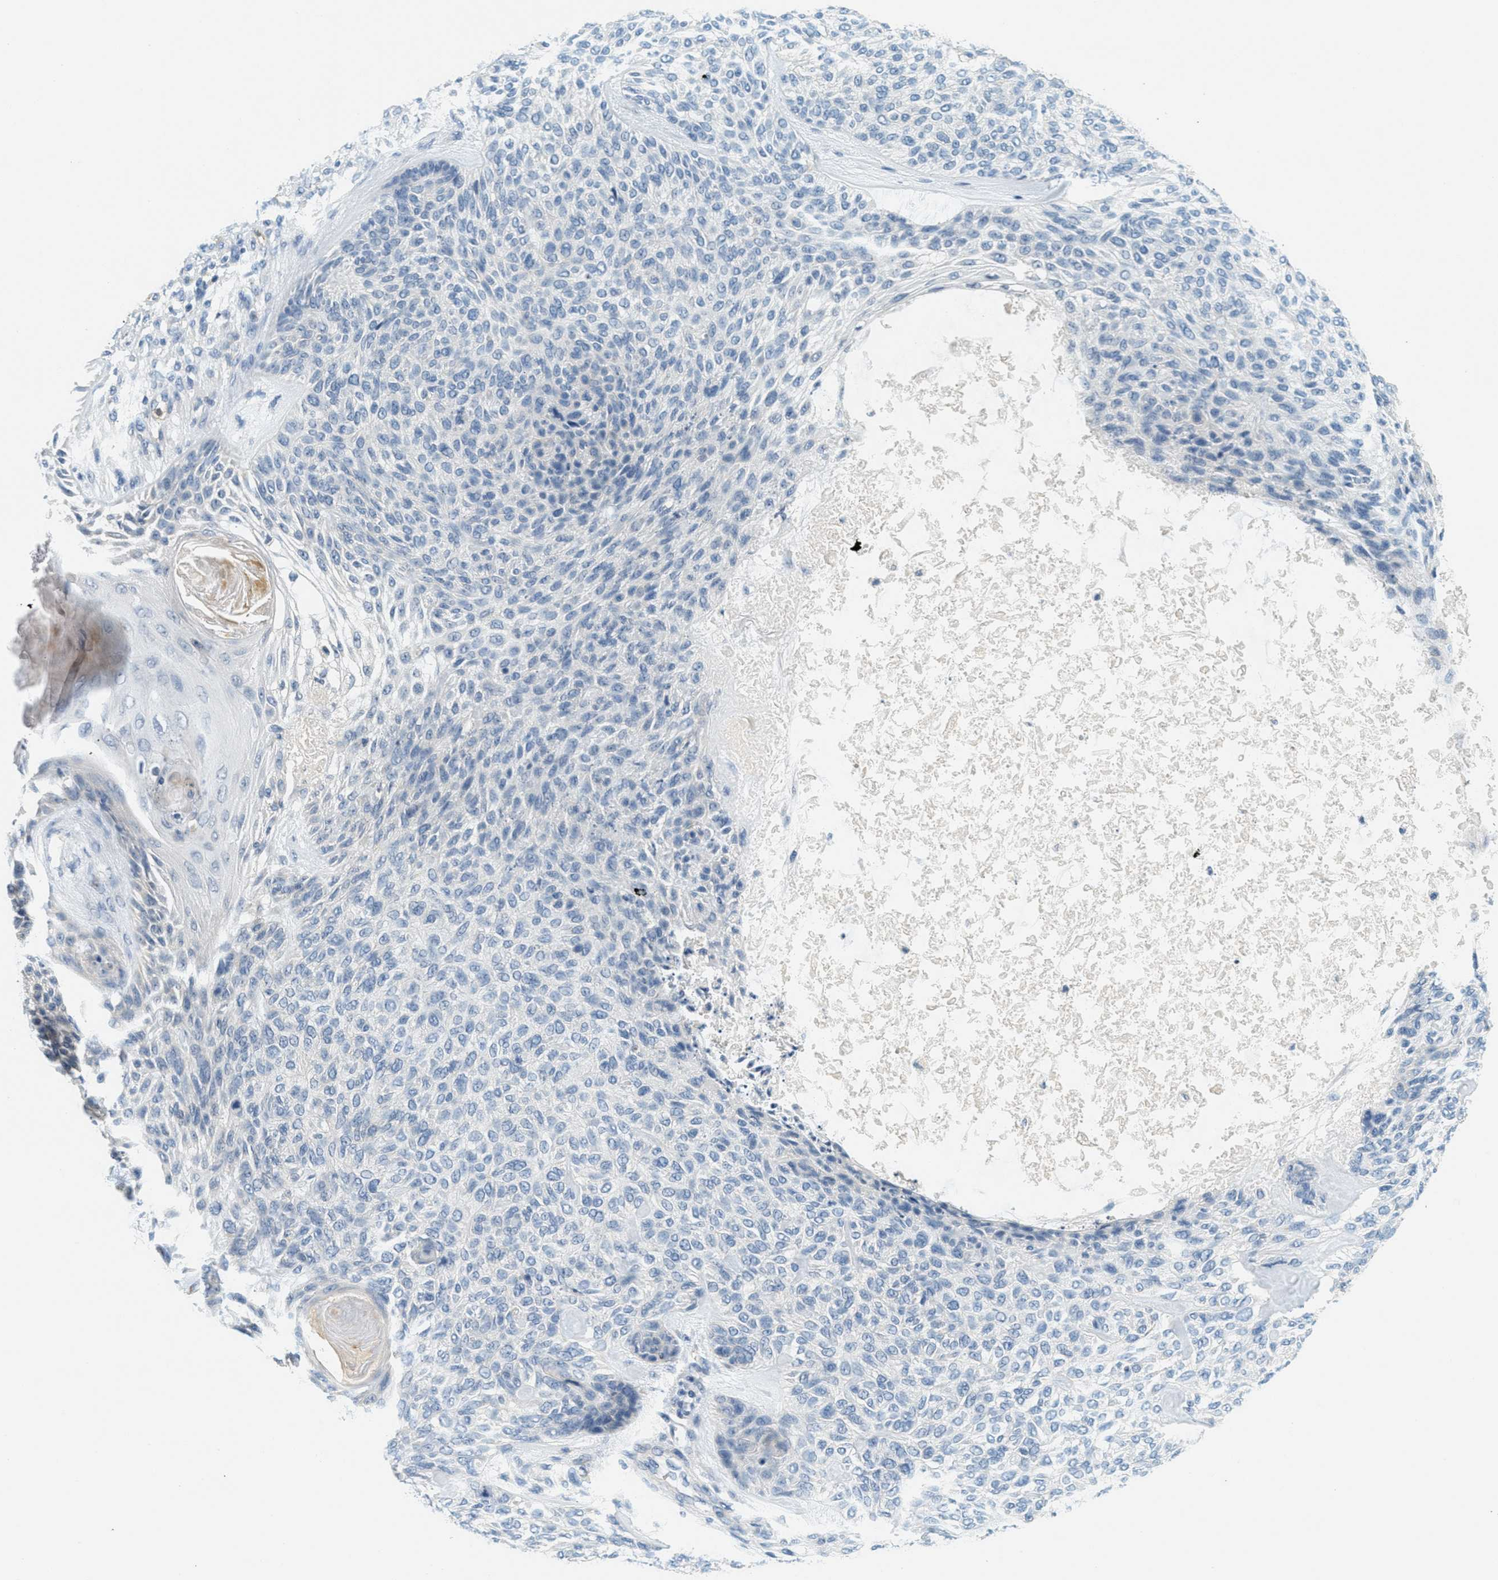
{"staining": {"intensity": "negative", "quantity": "none", "location": "none"}, "tissue": "skin cancer", "cell_type": "Tumor cells", "image_type": "cancer", "snomed": [{"axis": "morphology", "description": "Basal cell carcinoma"}, {"axis": "topography", "description": "Skin"}], "caption": "An image of human skin cancer (basal cell carcinoma) is negative for staining in tumor cells.", "gene": "RASGRP2", "patient": {"sex": "male", "age": 55}}